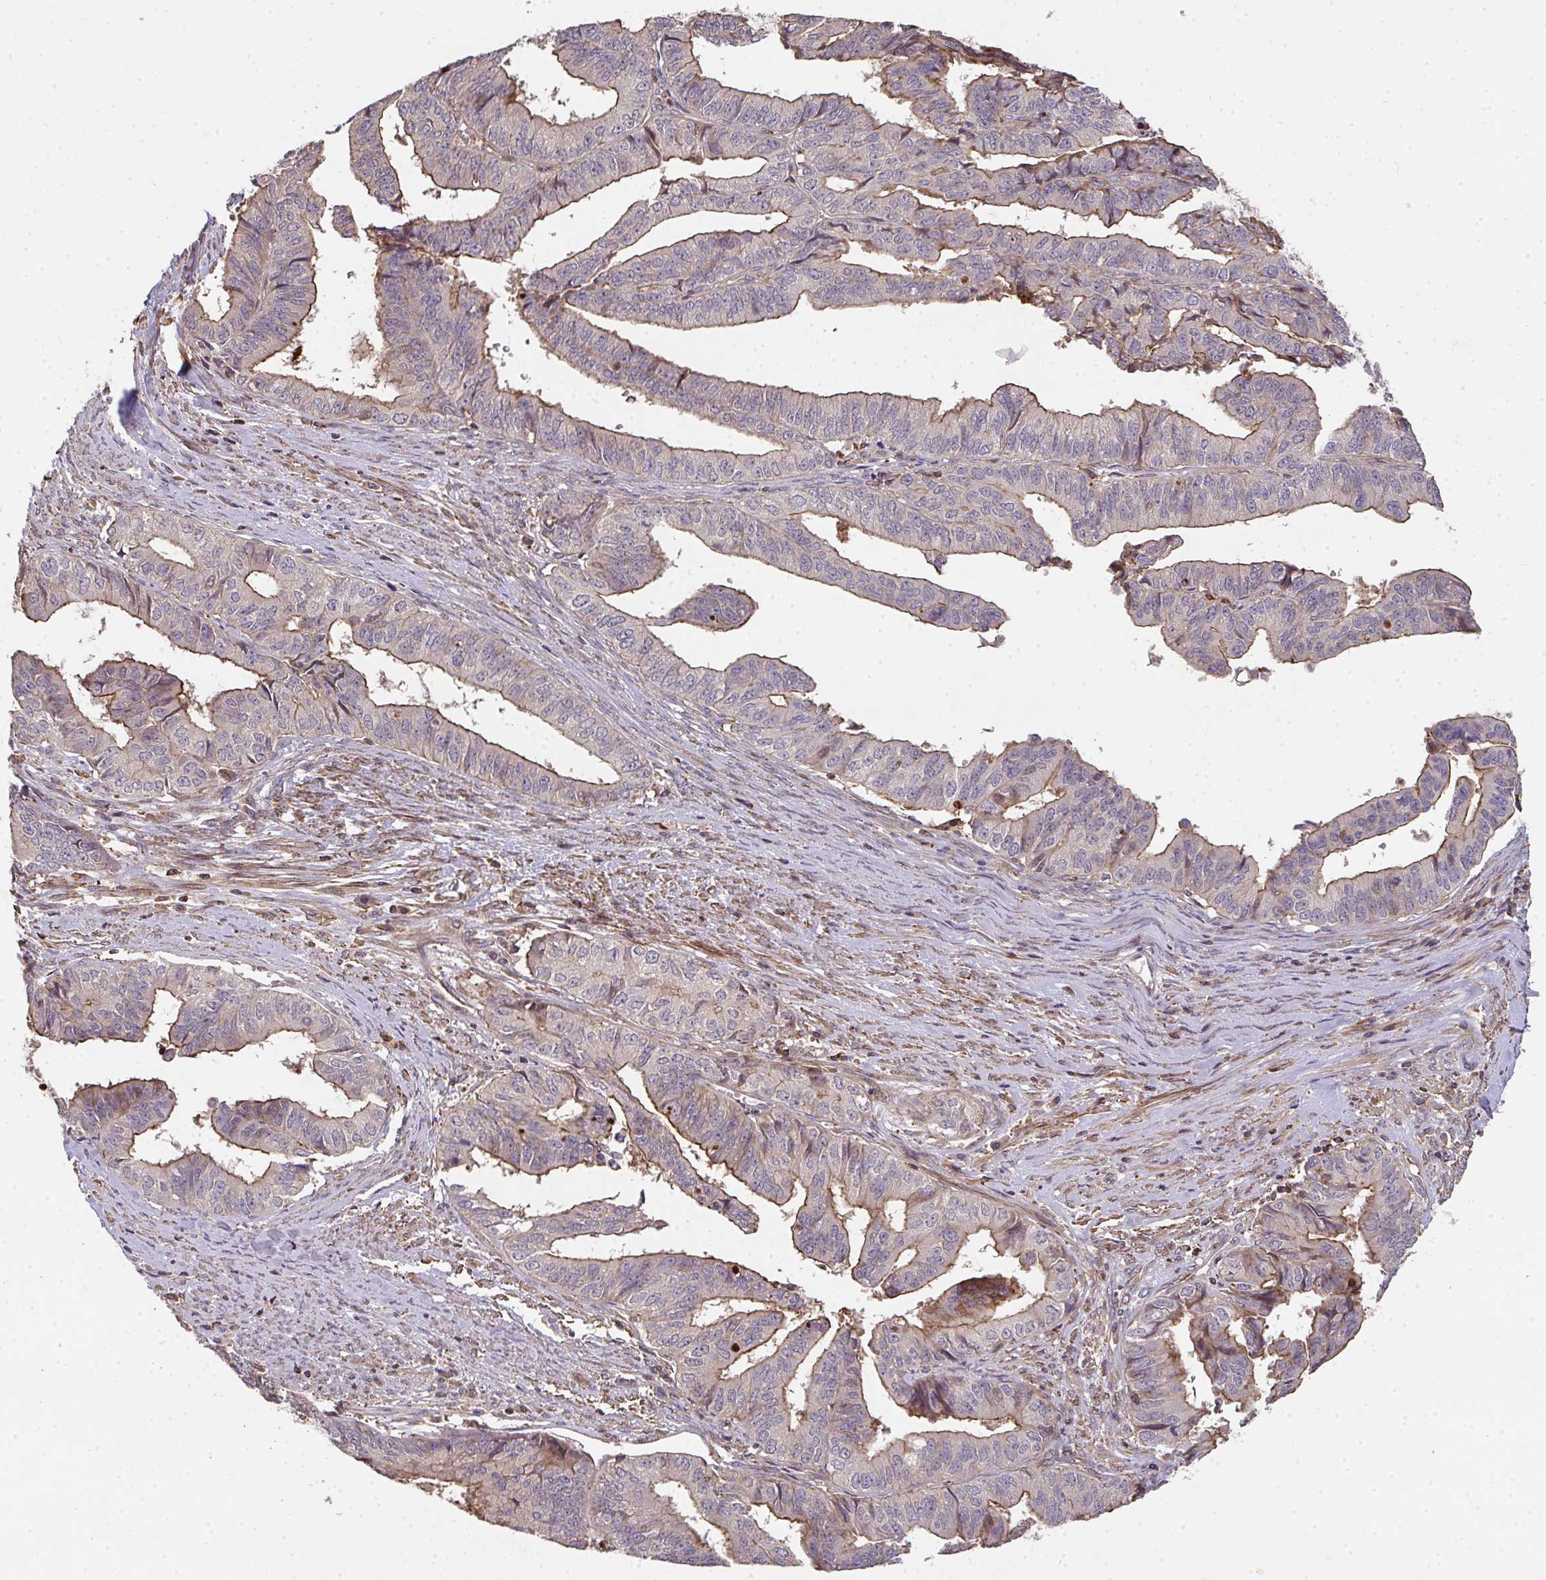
{"staining": {"intensity": "moderate", "quantity": "25%-75%", "location": "cytoplasmic/membranous"}, "tissue": "endometrial cancer", "cell_type": "Tumor cells", "image_type": "cancer", "snomed": [{"axis": "morphology", "description": "Adenocarcinoma, NOS"}, {"axis": "topography", "description": "Endometrium"}], "caption": "Immunohistochemistry image of neoplastic tissue: endometrial cancer stained using IHC reveals medium levels of moderate protein expression localized specifically in the cytoplasmic/membranous of tumor cells, appearing as a cytoplasmic/membranous brown color.", "gene": "TNMD", "patient": {"sex": "female", "age": 65}}